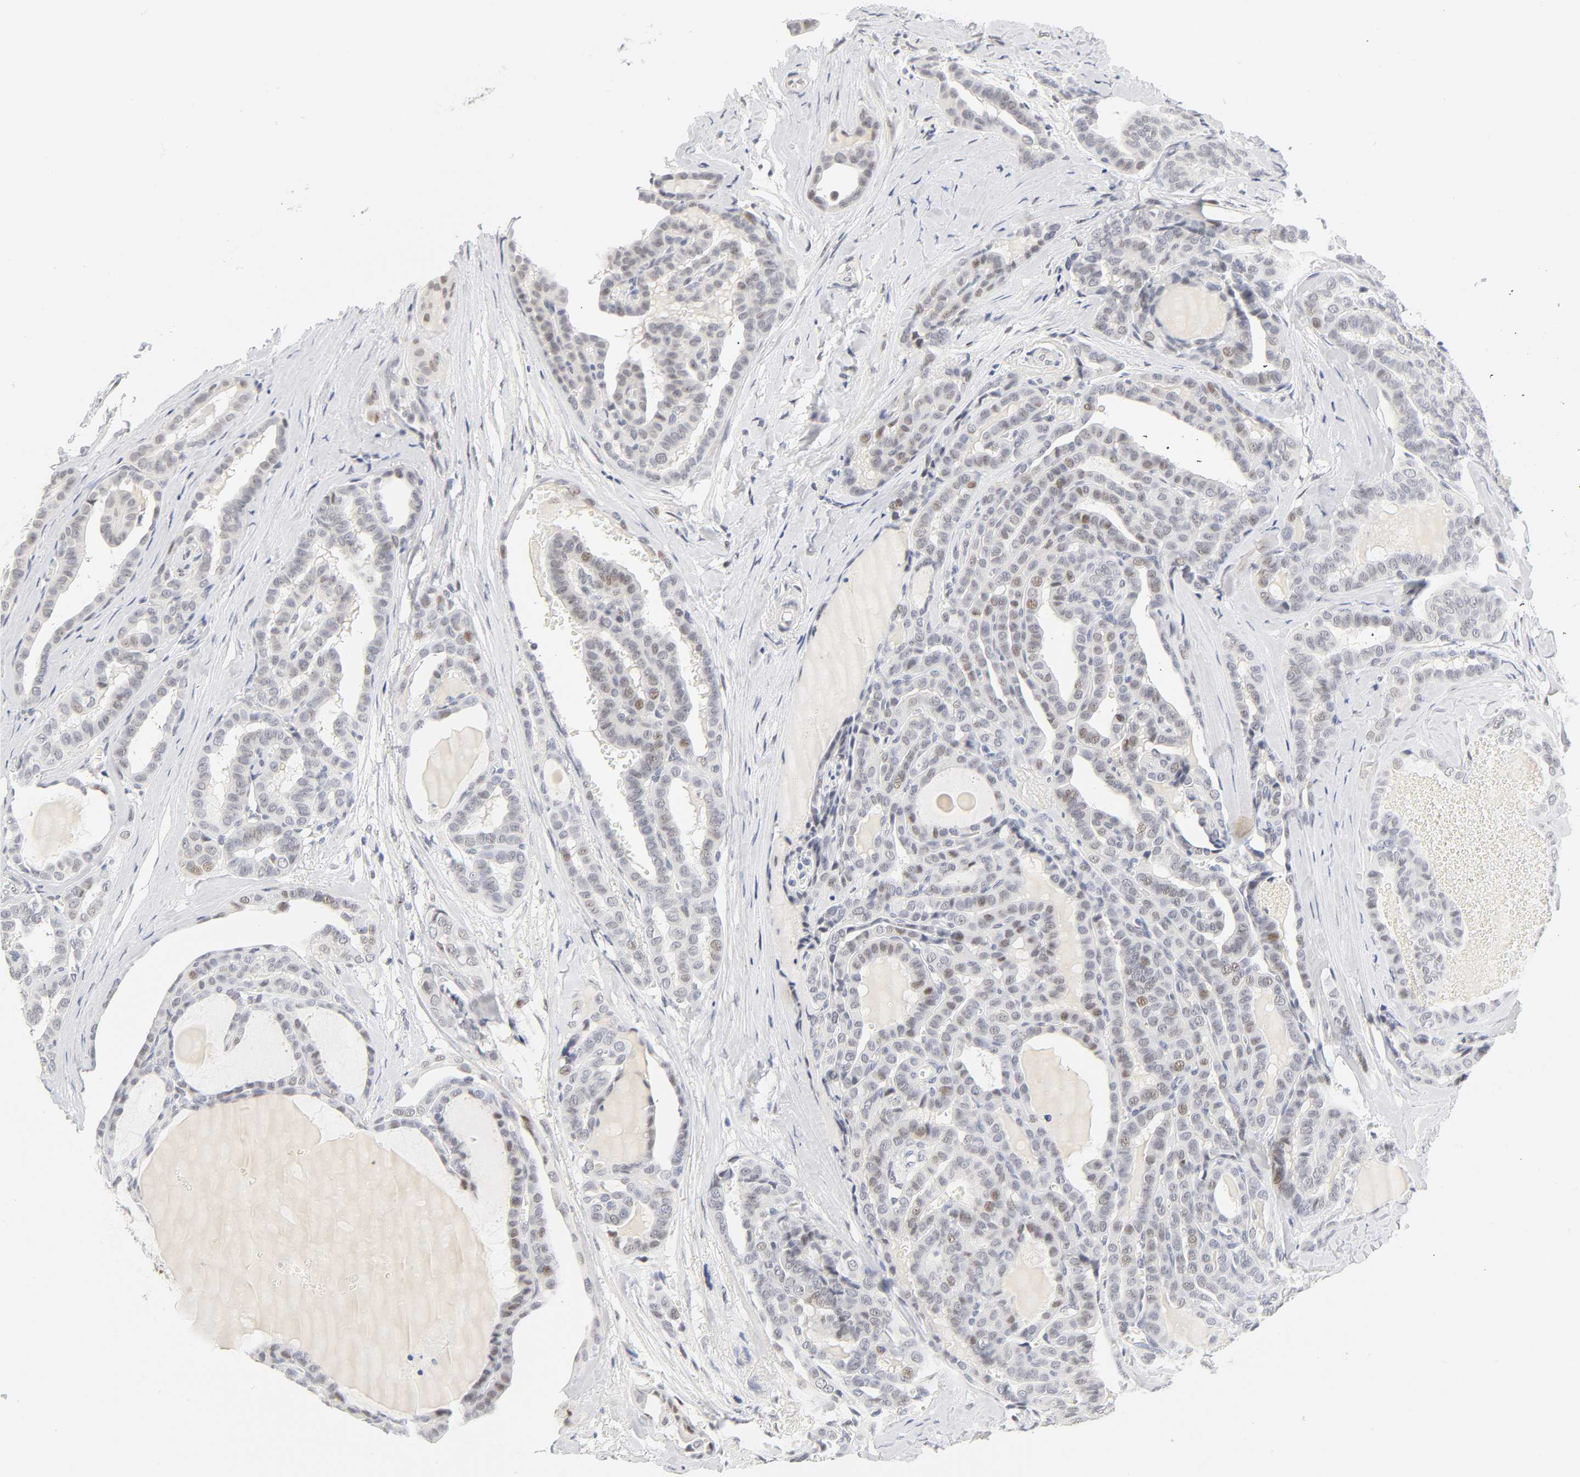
{"staining": {"intensity": "weak", "quantity": "<25%", "location": "nuclear"}, "tissue": "thyroid cancer", "cell_type": "Tumor cells", "image_type": "cancer", "snomed": [{"axis": "morphology", "description": "Carcinoma, NOS"}, {"axis": "topography", "description": "Thyroid gland"}], "caption": "A histopathology image of human thyroid cancer is negative for staining in tumor cells.", "gene": "MNAT1", "patient": {"sex": "female", "age": 91}}